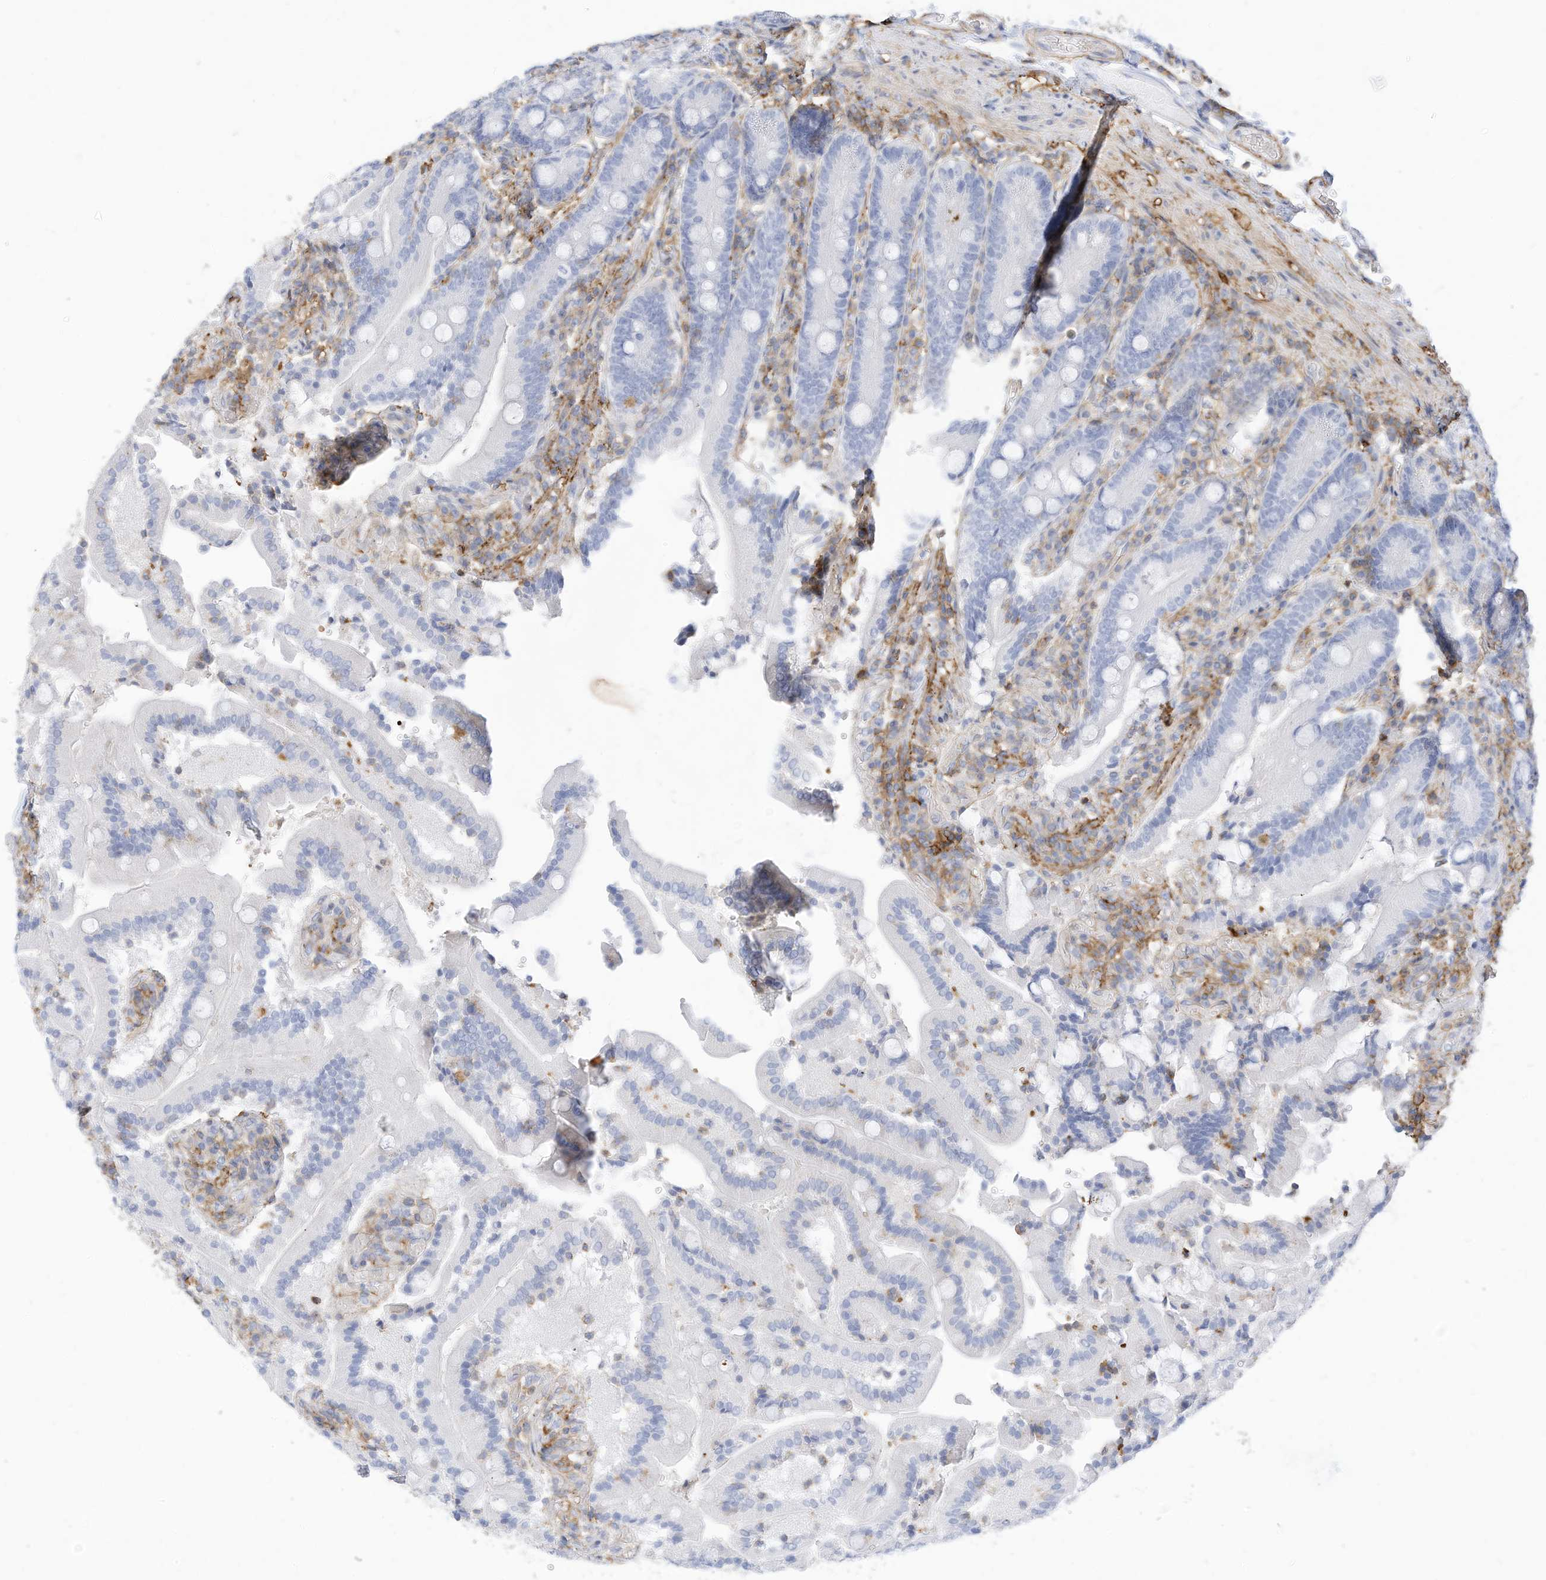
{"staining": {"intensity": "negative", "quantity": "none", "location": "none"}, "tissue": "duodenum", "cell_type": "Glandular cells", "image_type": "normal", "snomed": [{"axis": "morphology", "description": "Normal tissue, NOS"}, {"axis": "topography", "description": "Duodenum"}], "caption": "Immunohistochemistry (IHC) histopathology image of unremarkable human duodenum stained for a protein (brown), which reveals no expression in glandular cells.", "gene": "TXNDC9", "patient": {"sex": "female", "age": 62}}